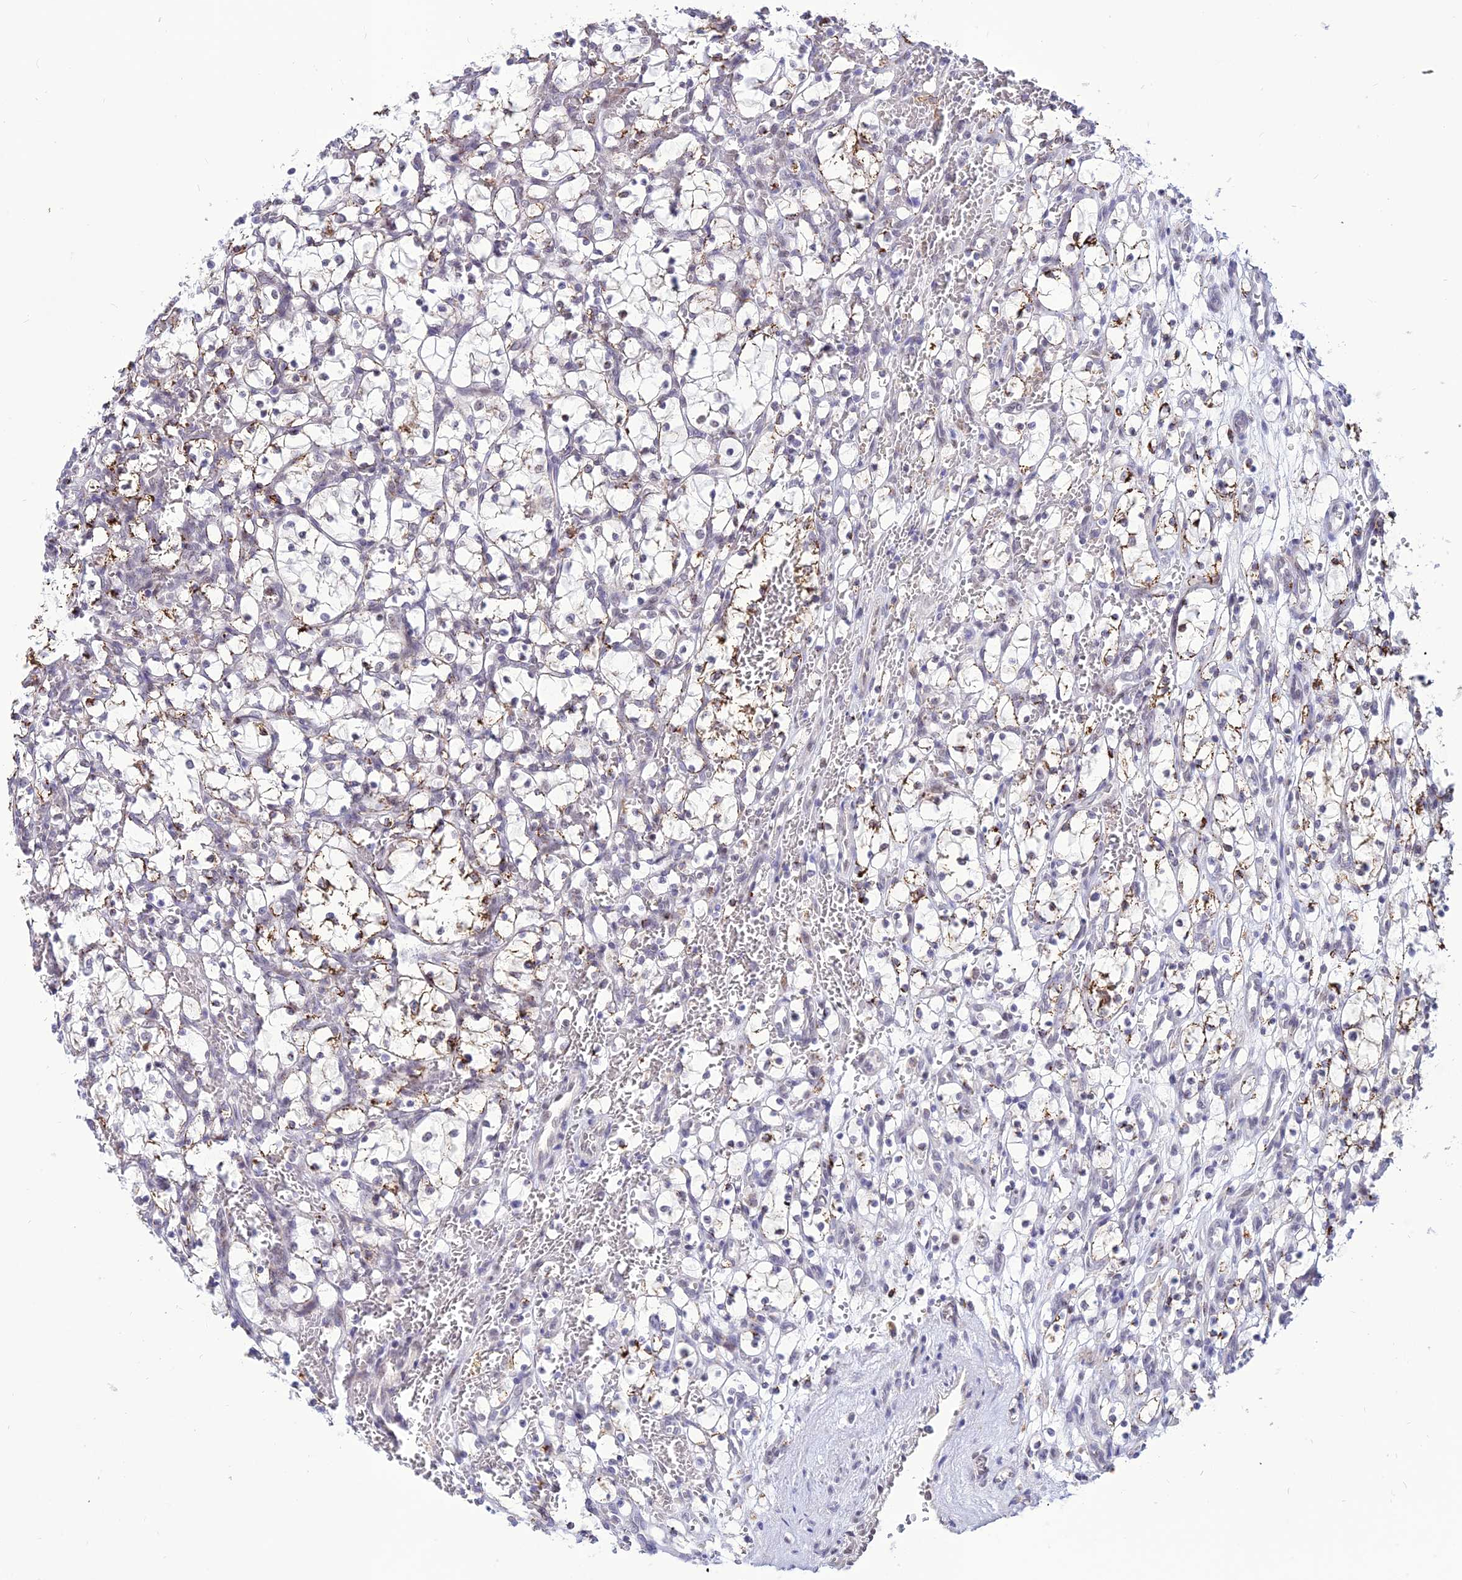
{"staining": {"intensity": "moderate", "quantity": "25%-75%", "location": "cytoplasmic/membranous"}, "tissue": "renal cancer", "cell_type": "Tumor cells", "image_type": "cancer", "snomed": [{"axis": "morphology", "description": "Adenocarcinoma, NOS"}, {"axis": "topography", "description": "Kidney"}], "caption": "High-magnification brightfield microscopy of renal adenocarcinoma stained with DAB (brown) and counterstained with hematoxylin (blue). tumor cells exhibit moderate cytoplasmic/membranous staining is present in approximately25%-75% of cells.", "gene": "C6orf163", "patient": {"sex": "female", "age": 69}}